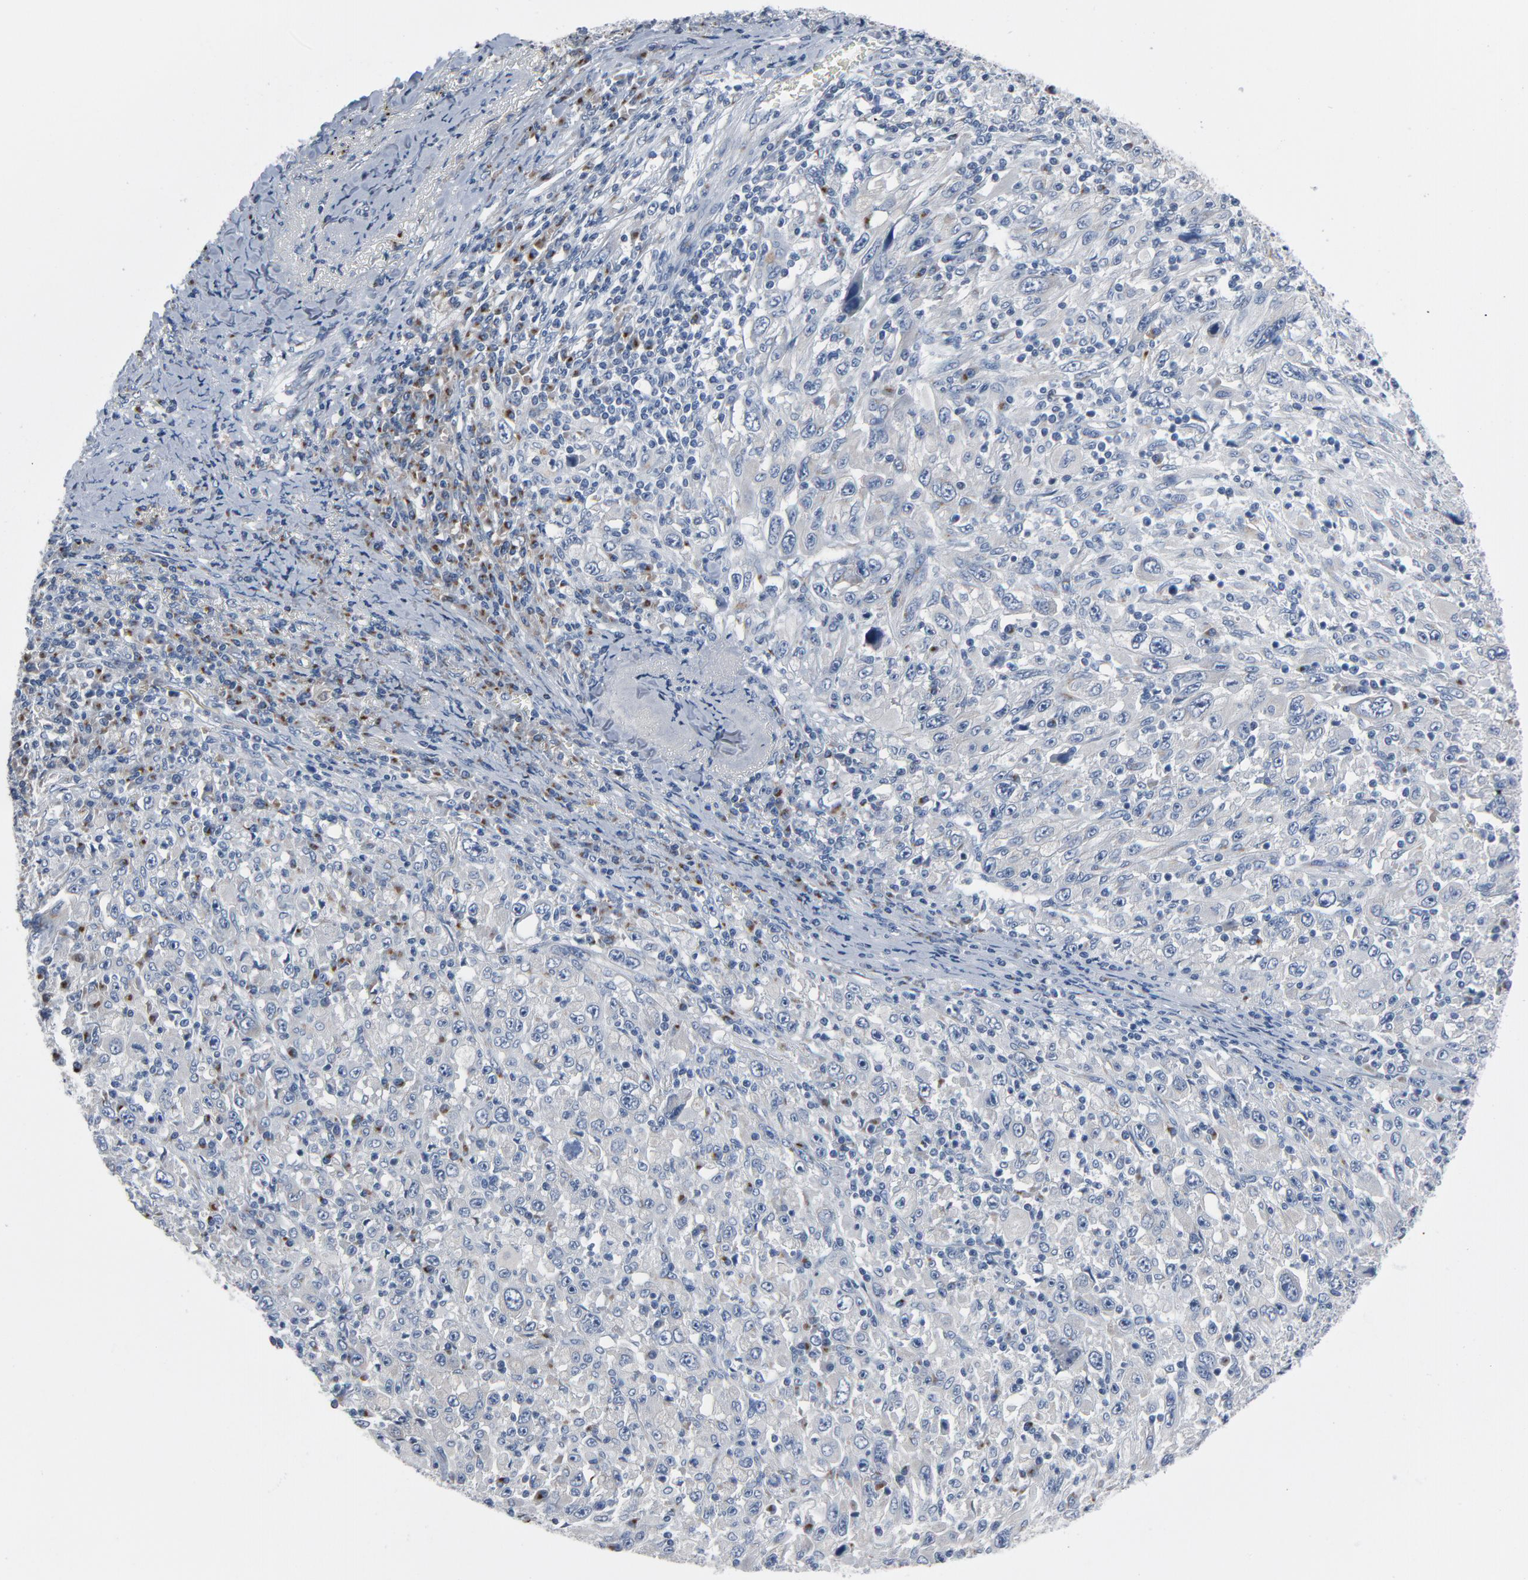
{"staining": {"intensity": "negative", "quantity": "none", "location": "none"}, "tissue": "melanoma", "cell_type": "Tumor cells", "image_type": "cancer", "snomed": [{"axis": "morphology", "description": "Malignant melanoma, Metastatic site"}, {"axis": "topography", "description": "Skin"}], "caption": "This is an immunohistochemistry (IHC) micrograph of malignant melanoma (metastatic site). There is no expression in tumor cells.", "gene": "YIPF6", "patient": {"sex": "female", "age": 56}}